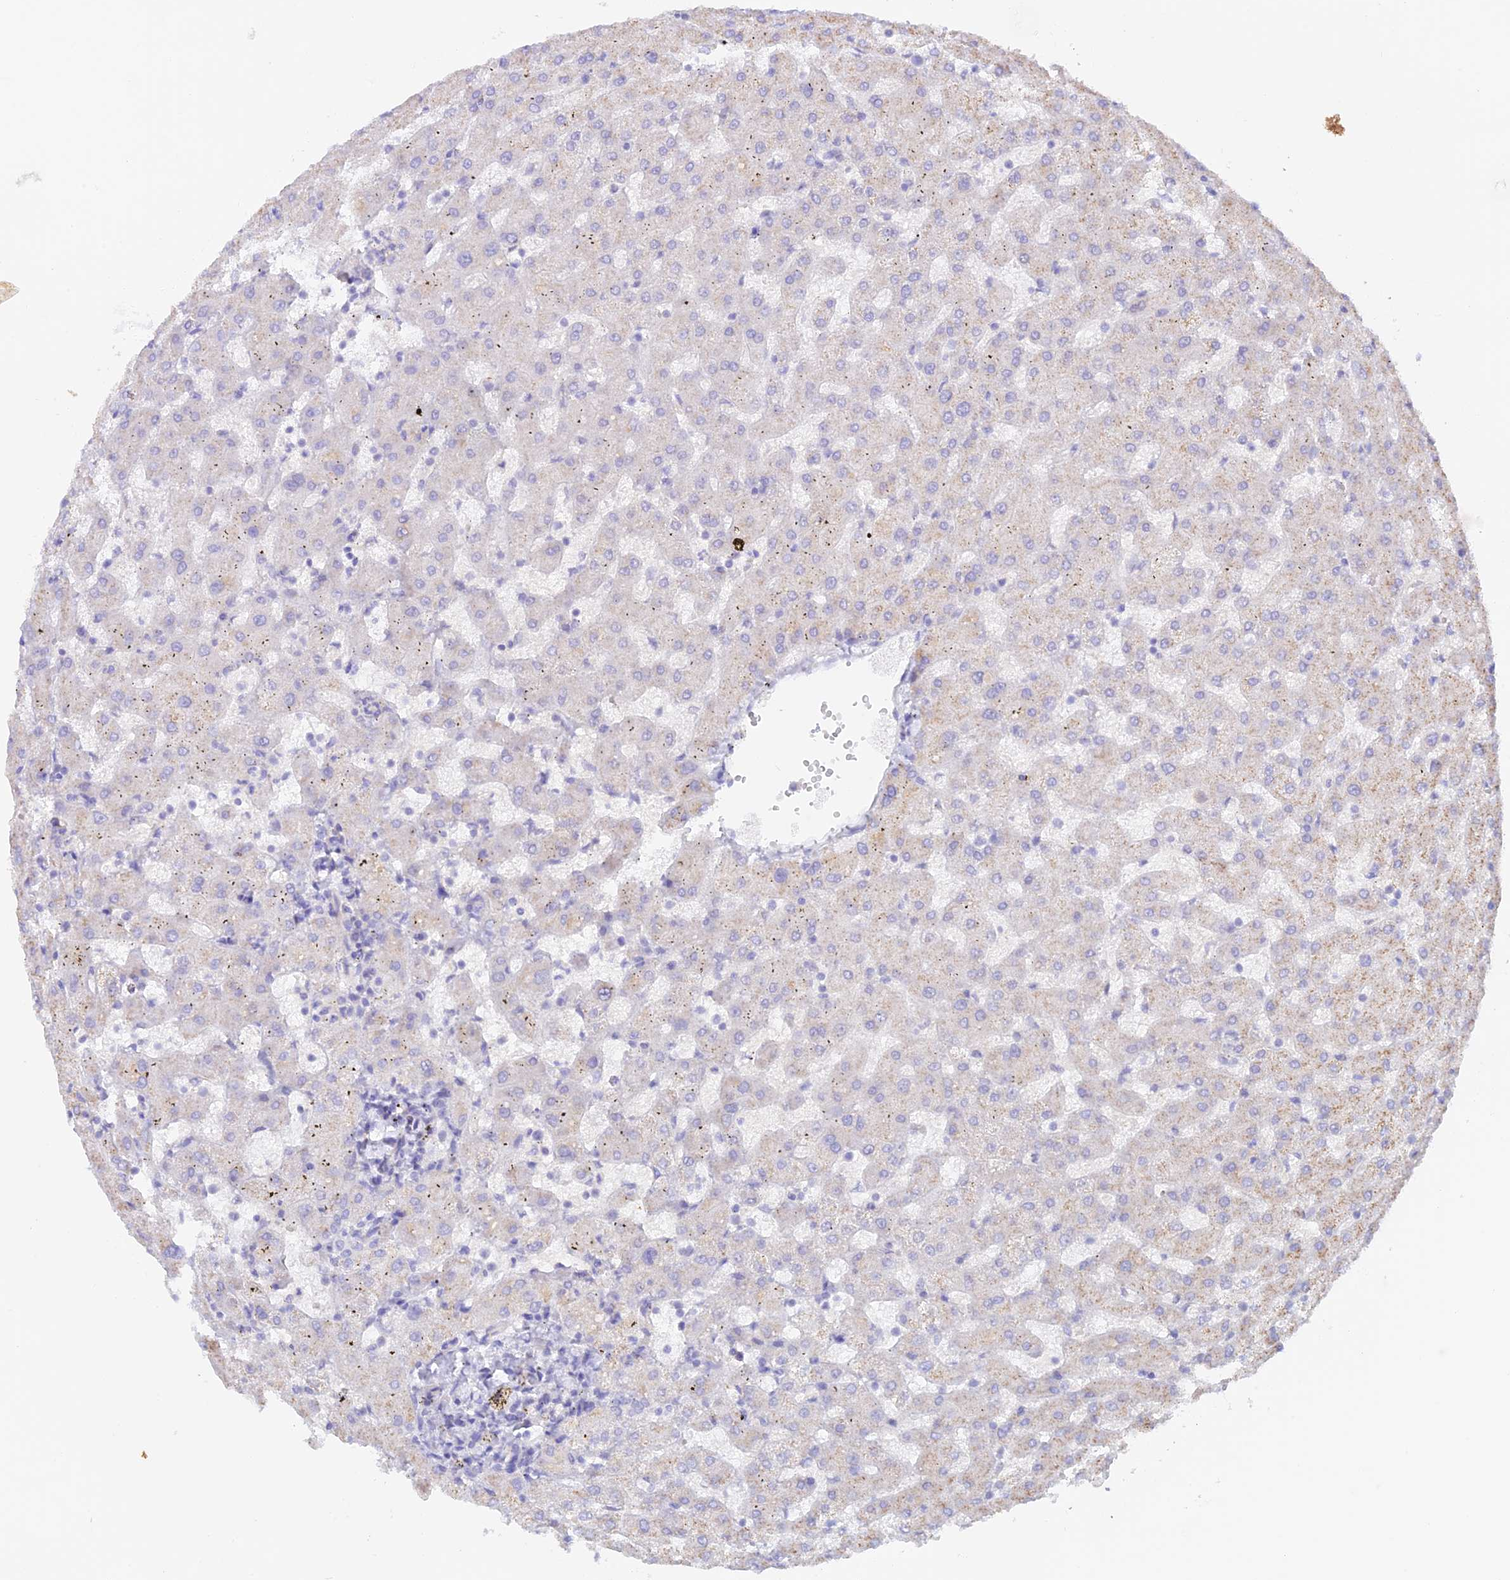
{"staining": {"intensity": "moderate", "quantity": "<25%", "location": "cytoplasmic/membranous"}, "tissue": "liver", "cell_type": "Cholangiocytes", "image_type": "normal", "snomed": [{"axis": "morphology", "description": "Normal tissue, NOS"}, {"axis": "topography", "description": "Liver"}], "caption": "Immunohistochemistry histopathology image of normal human liver stained for a protein (brown), which demonstrates low levels of moderate cytoplasmic/membranous expression in approximately <25% of cholangiocytes.", "gene": "CAMSAP3", "patient": {"sex": "female", "age": 63}}